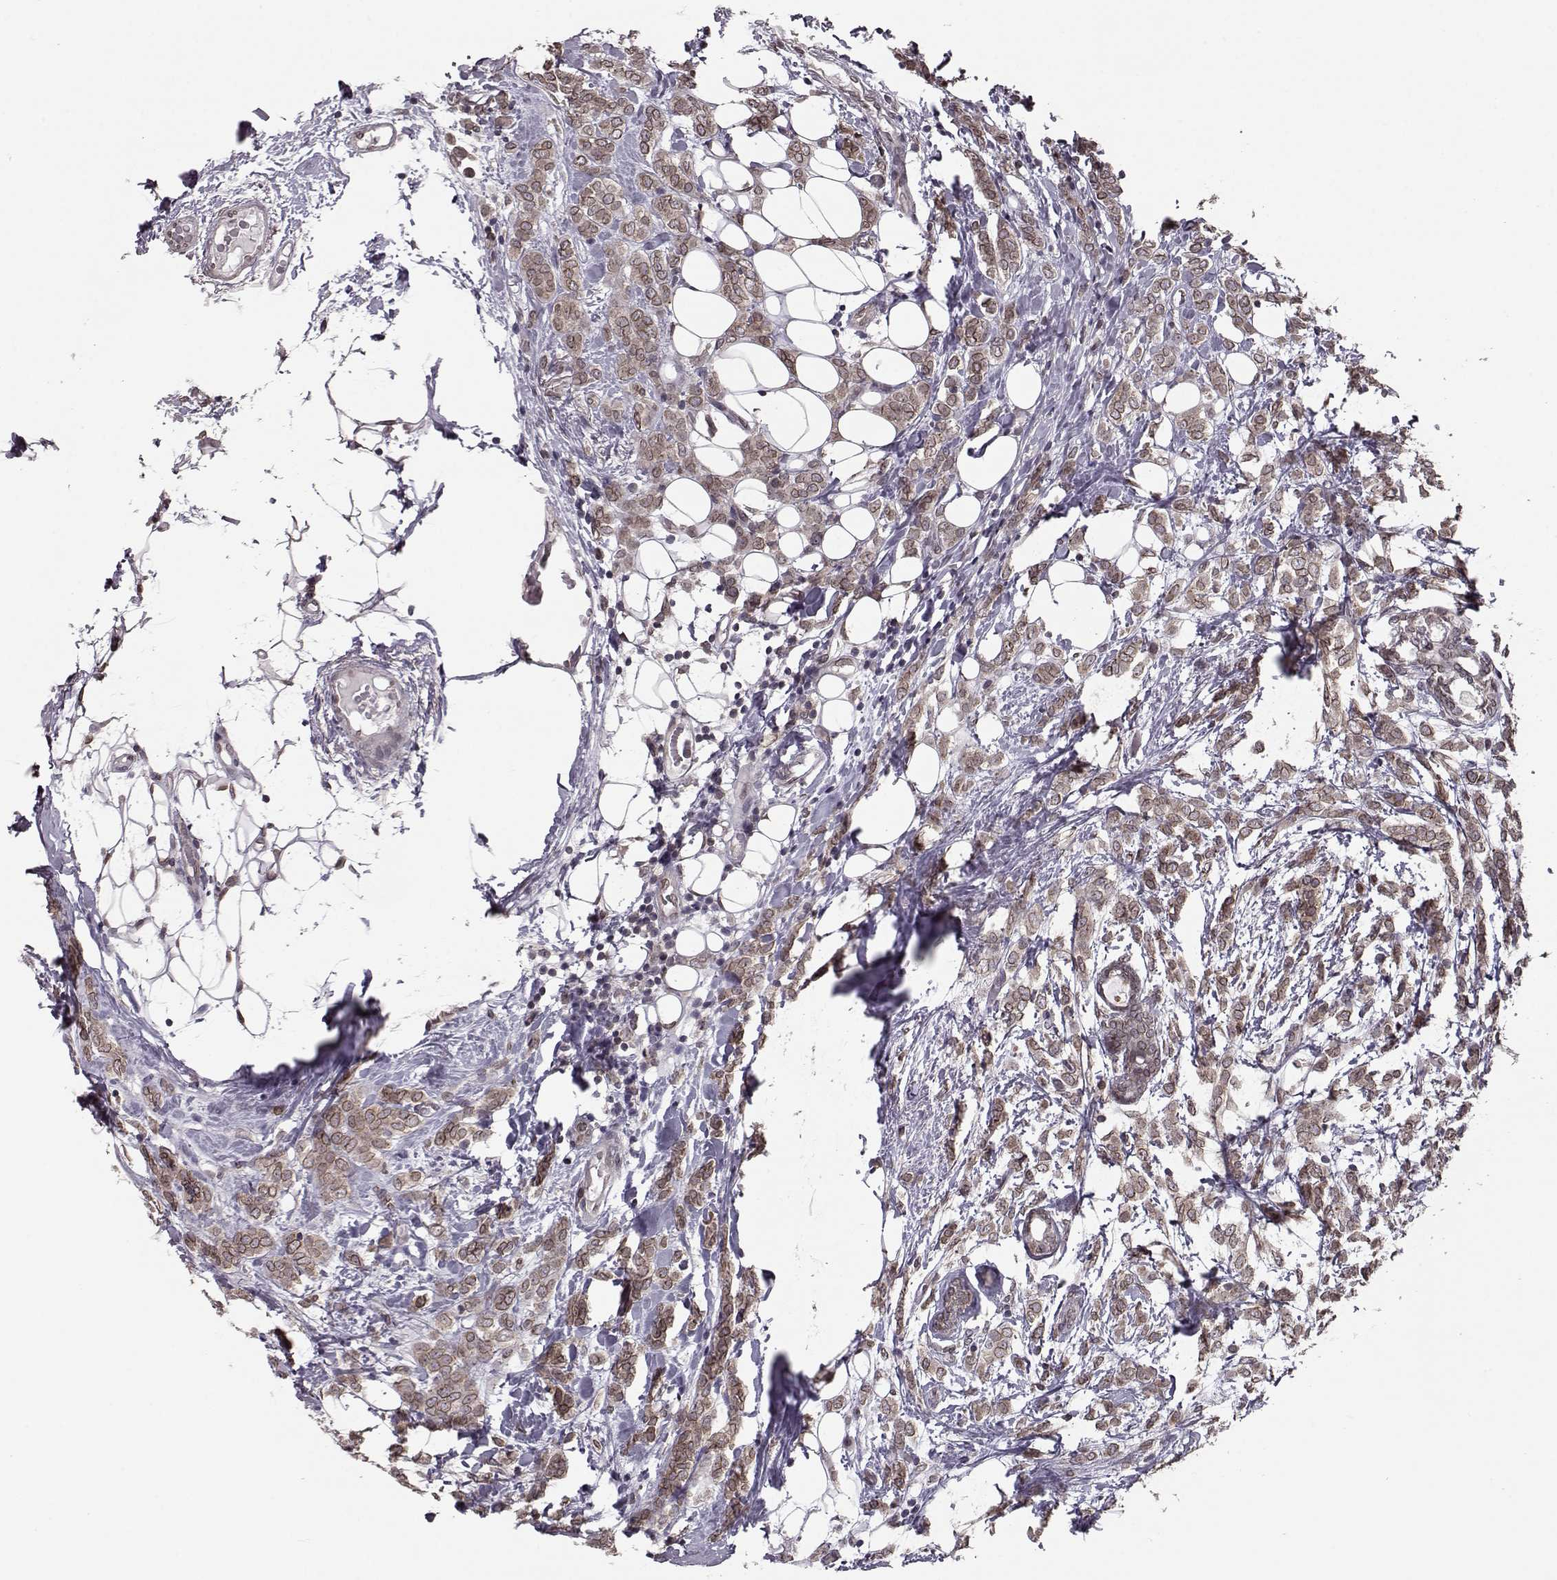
{"staining": {"intensity": "weak", "quantity": ">75%", "location": "cytoplasmic/membranous,nuclear"}, "tissue": "breast cancer", "cell_type": "Tumor cells", "image_type": "cancer", "snomed": [{"axis": "morphology", "description": "Lobular carcinoma"}, {"axis": "topography", "description": "Breast"}], "caption": "The histopathology image demonstrates a brown stain indicating the presence of a protein in the cytoplasmic/membranous and nuclear of tumor cells in breast cancer (lobular carcinoma).", "gene": "NUP37", "patient": {"sex": "female", "age": 49}}